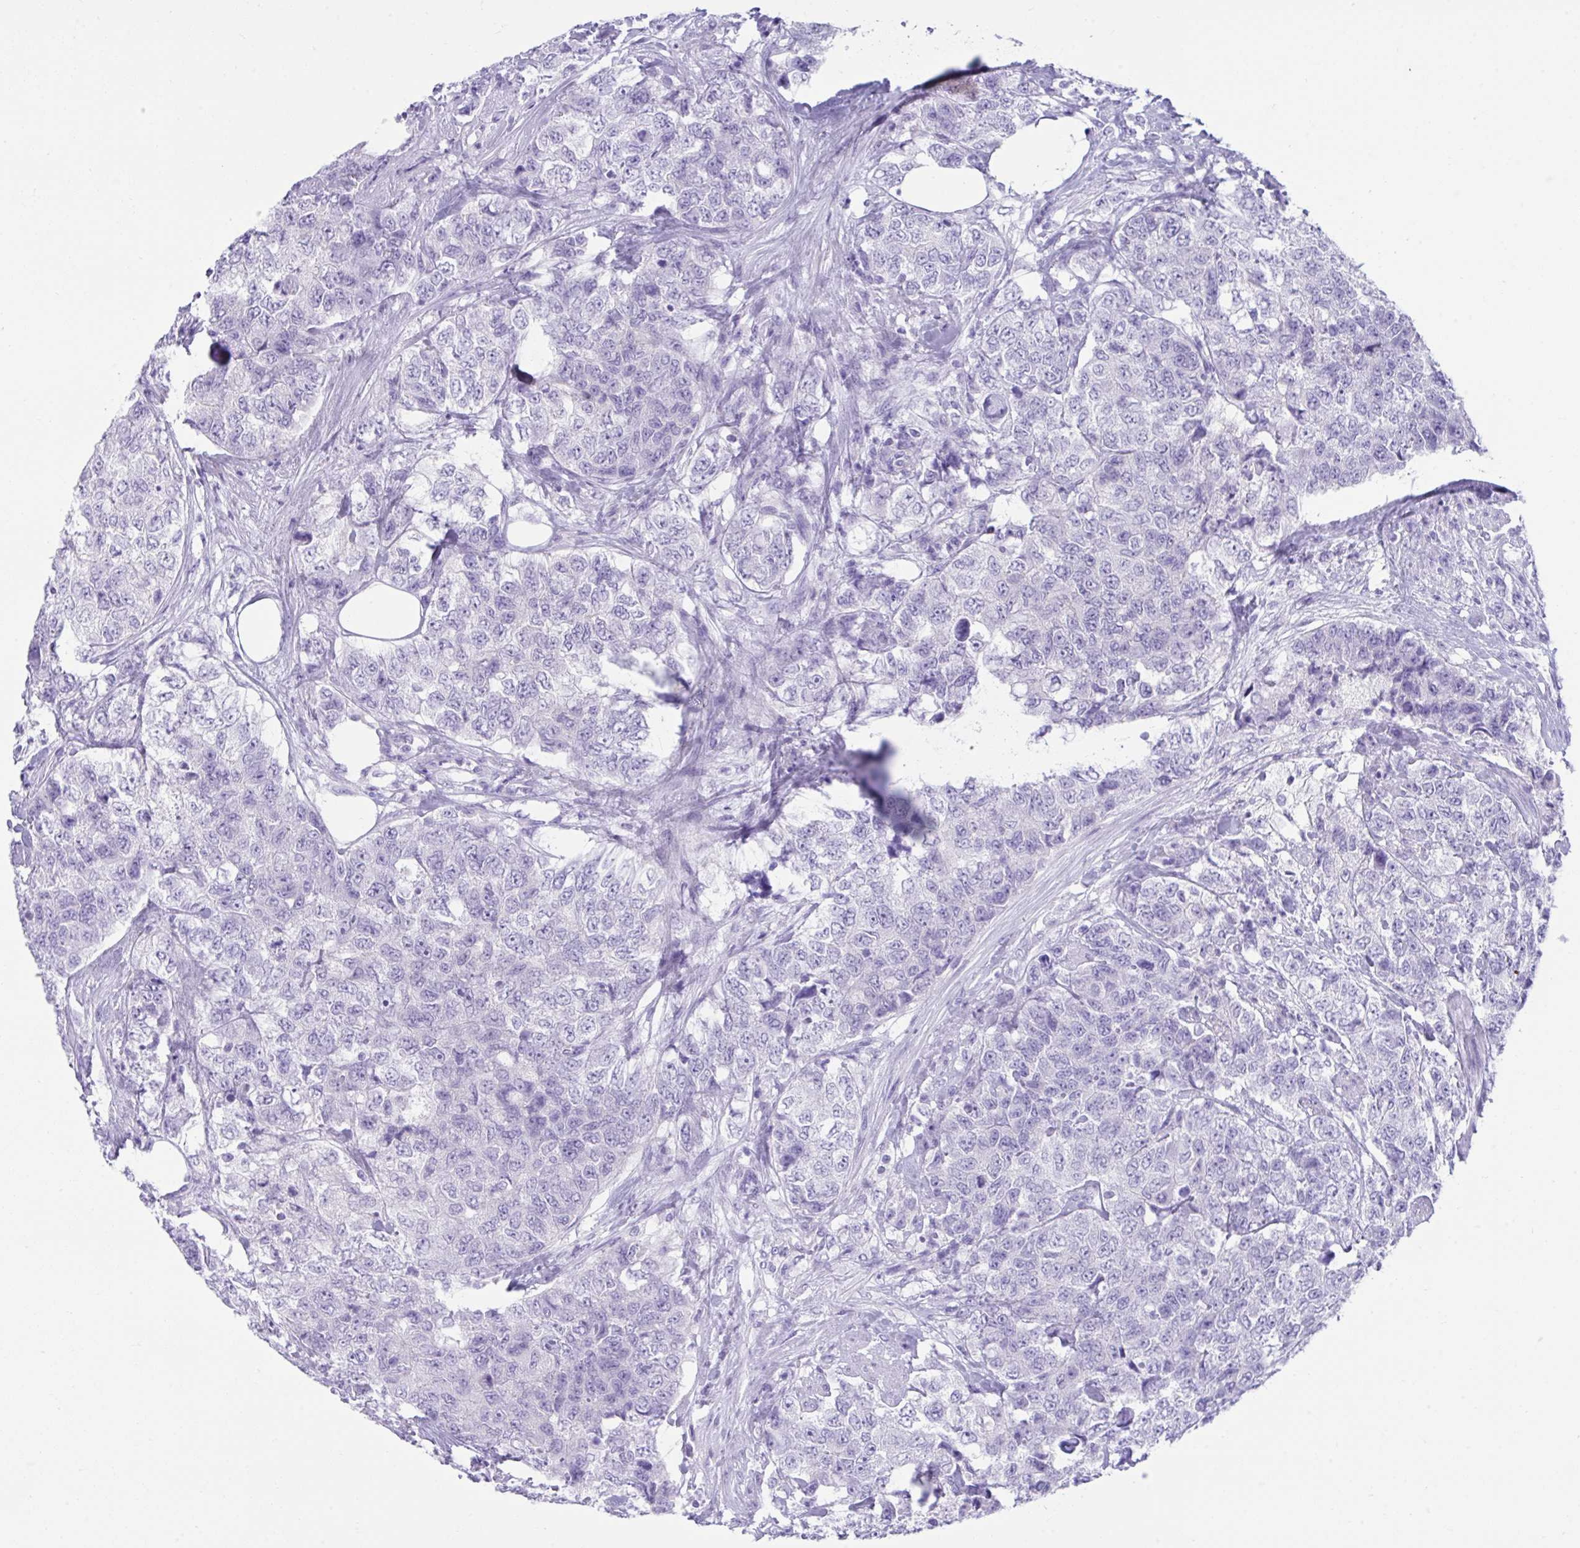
{"staining": {"intensity": "negative", "quantity": "none", "location": "none"}, "tissue": "urothelial cancer", "cell_type": "Tumor cells", "image_type": "cancer", "snomed": [{"axis": "morphology", "description": "Urothelial carcinoma, High grade"}, {"axis": "topography", "description": "Urinary bladder"}], "caption": "Protein analysis of high-grade urothelial carcinoma shows no significant staining in tumor cells.", "gene": "PSCA", "patient": {"sex": "female", "age": 78}}